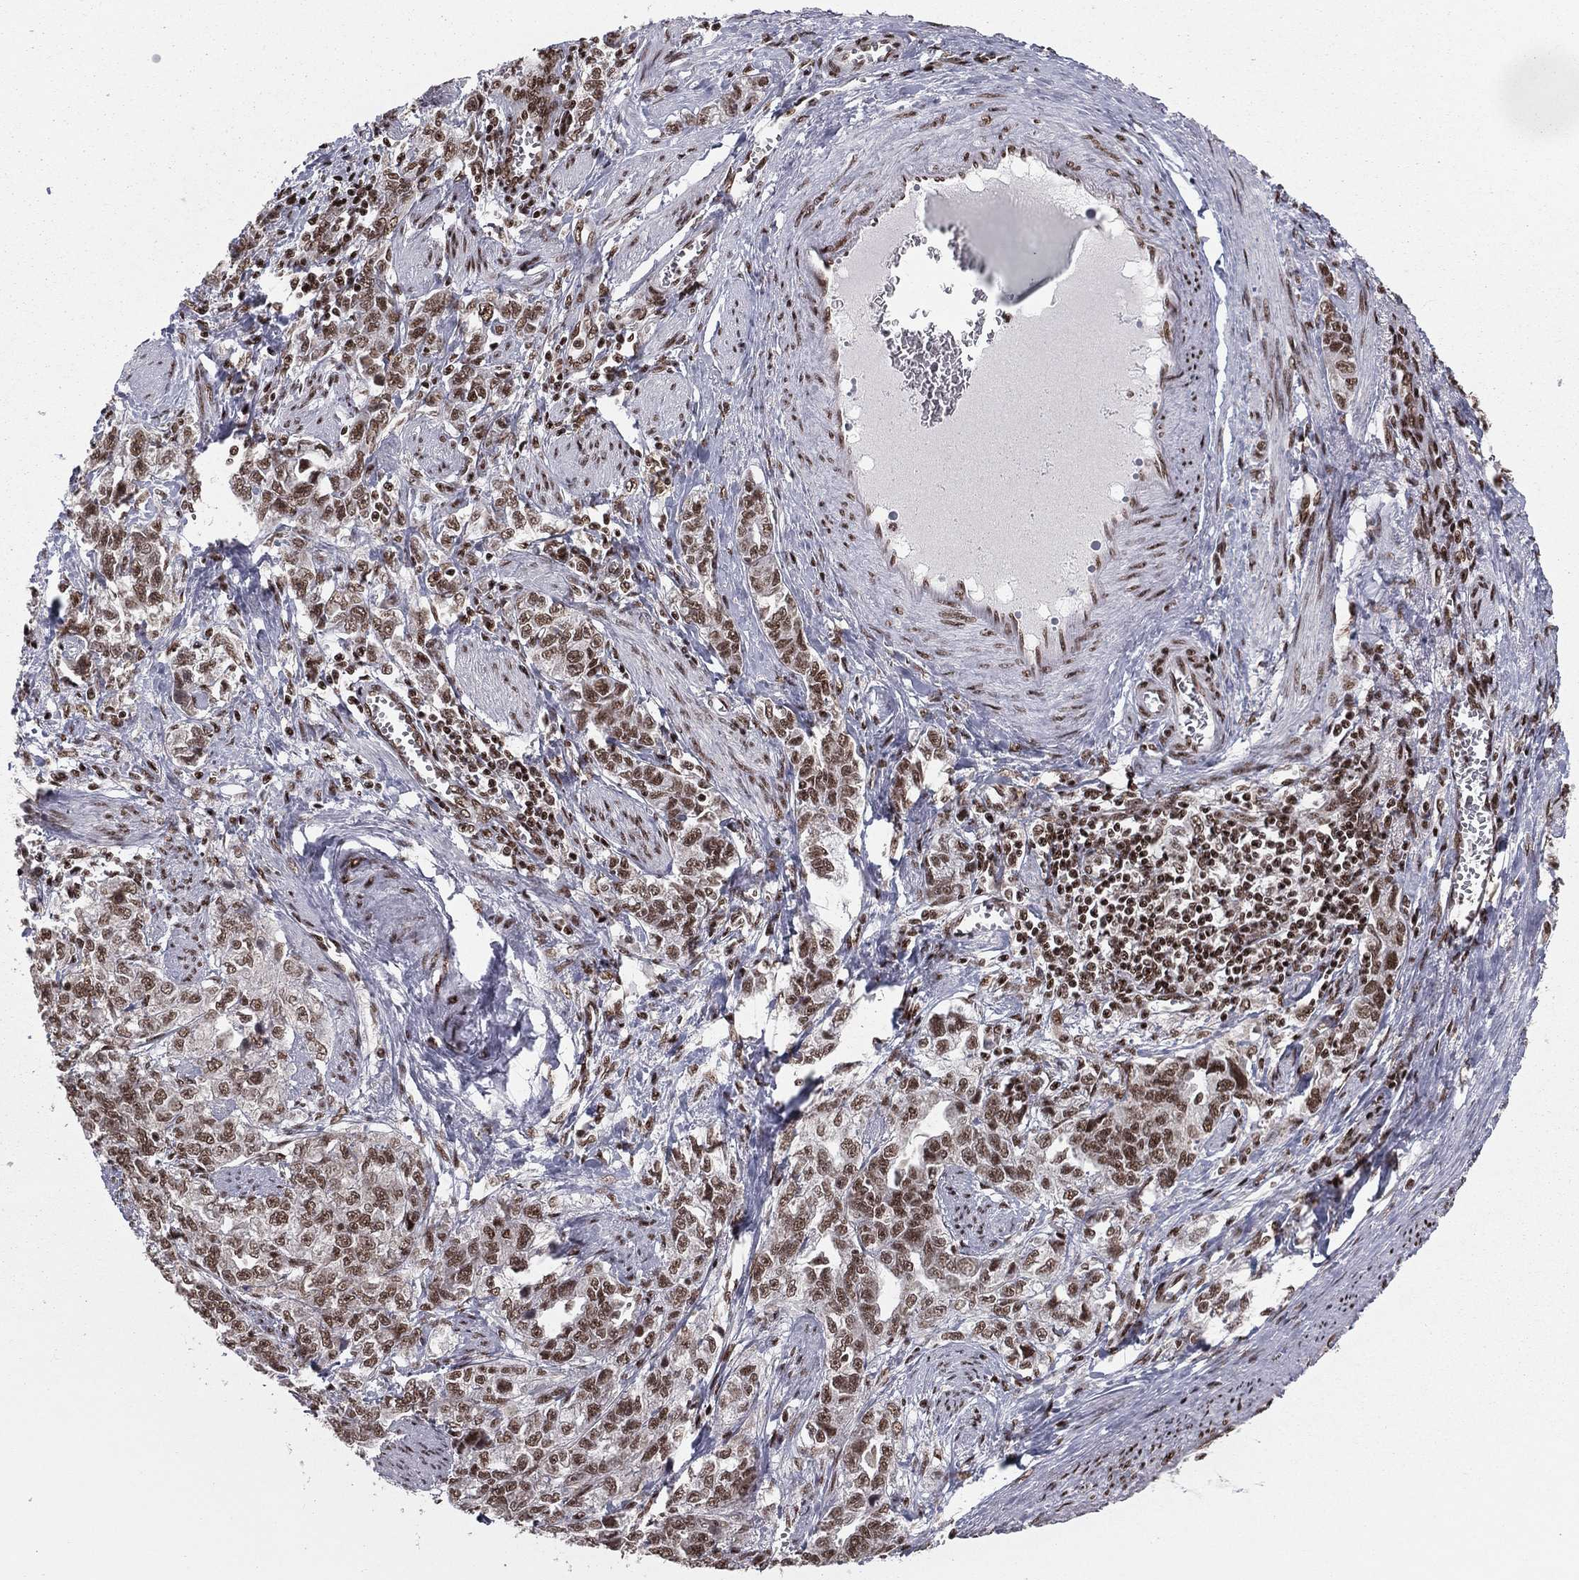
{"staining": {"intensity": "moderate", "quantity": "25%-75%", "location": "nuclear"}, "tissue": "ovarian cancer", "cell_type": "Tumor cells", "image_type": "cancer", "snomed": [{"axis": "morphology", "description": "Cystadenocarcinoma, serous, NOS"}, {"axis": "topography", "description": "Ovary"}], "caption": "Immunohistochemistry histopathology image of human ovarian serous cystadenocarcinoma stained for a protein (brown), which displays medium levels of moderate nuclear staining in approximately 25%-75% of tumor cells.", "gene": "NFYB", "patient": {"sex": "female", "age": 51}}